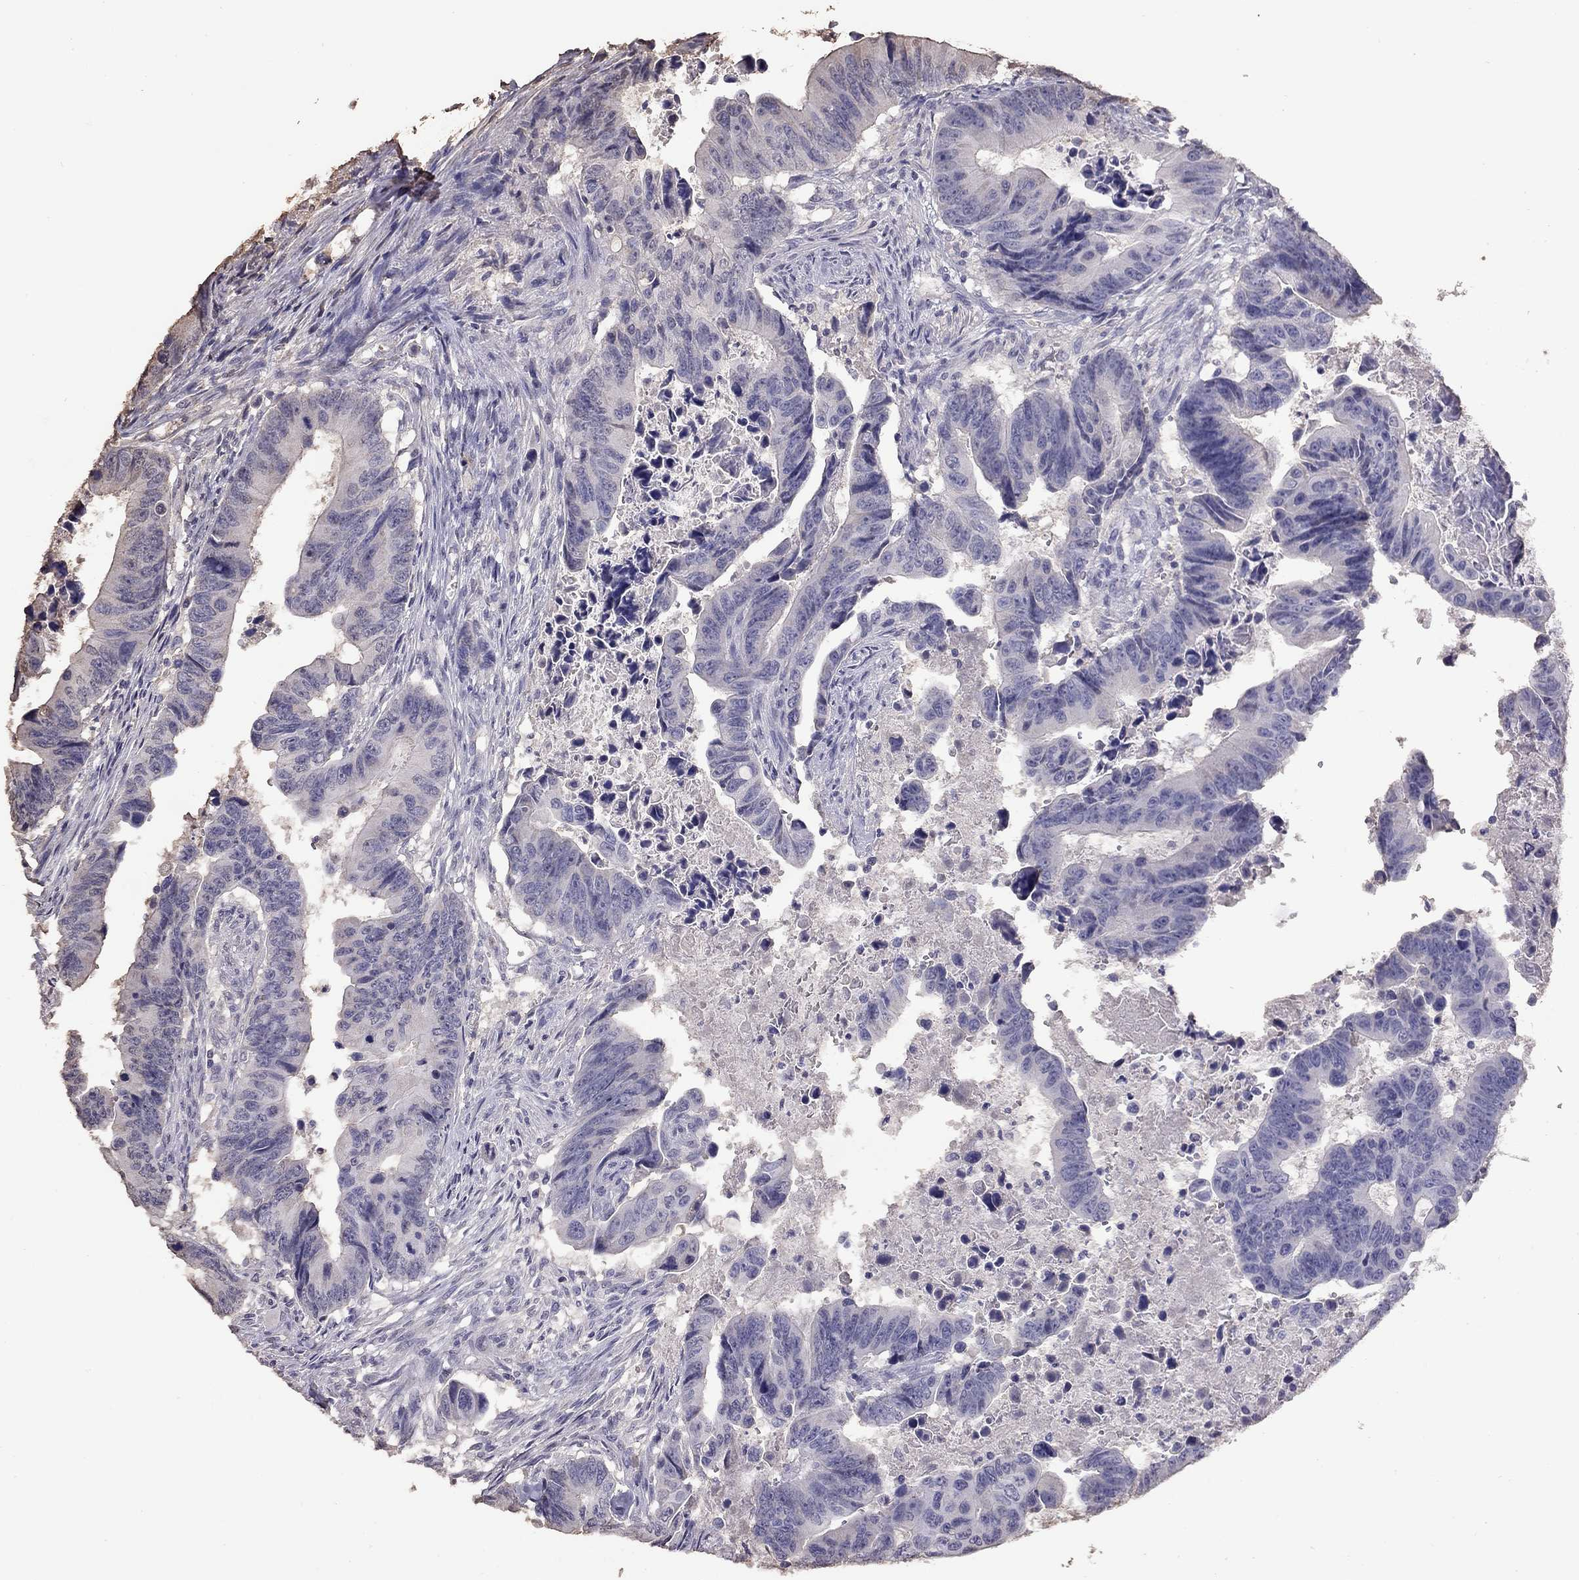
{"staining": {"intensity": "negative", "quantity": "none", "location": "none"}, "tissue": "colorectal cancer", "cell_type": "Tumor cells", "image_type": "cancer", "snomed": [{"axis": "morphology", "description": "Adenocarcinoma, NOS"}, {"axis": "topography", "description": "Colon"}], "caption": "The photomicrograph displays no staining of tumor cells in colorectal cancer. Nuclei are stained in blue.", "gene": "SUN3", "patient": {"sex": "female", "age": 87}}